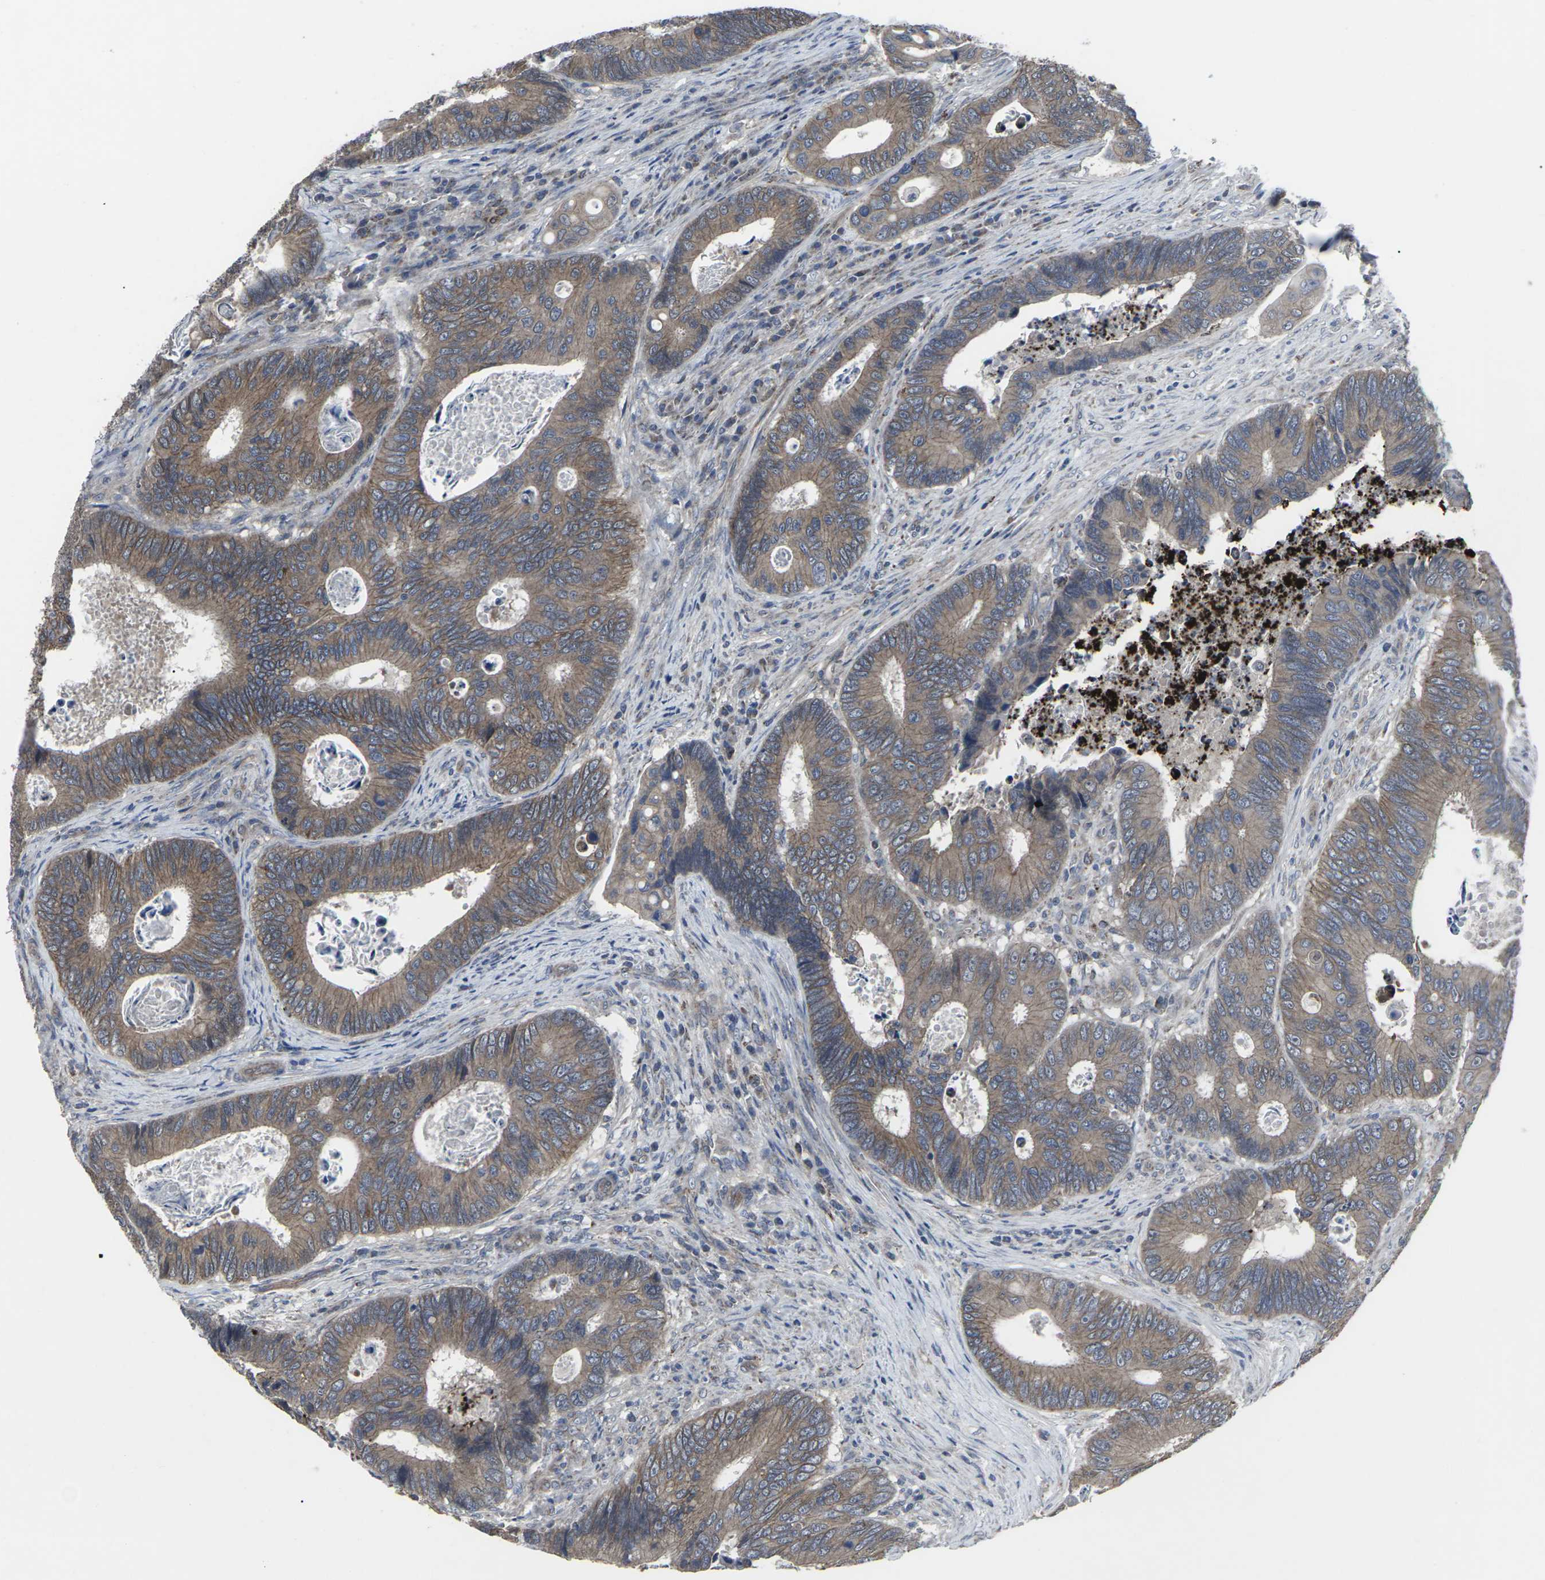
{"staining": {"intensity": "moderate", "quantity": ">75%", "location": "cytoplasmic/membranous"}, "tissue": "colorectal cancer", "cell_type": "Tumor cells", "image_type": "cancer", "snomed": [{"axis": "morphology", "description": "Inflammation, NOS"}, {"axis": "morphology", "description": "Adenocarcinoma, NOS"}, {"axis": "topography", "description": "Colon"}], "caption": "Colorectal cancer (adenocarcinoma) tissue exhibits moderate cytoplasmic/membranous expression in approximately >75% of tumor cells", "gene": "MAPKAPK2", "patient": {"sex": "male", "age": 72}}